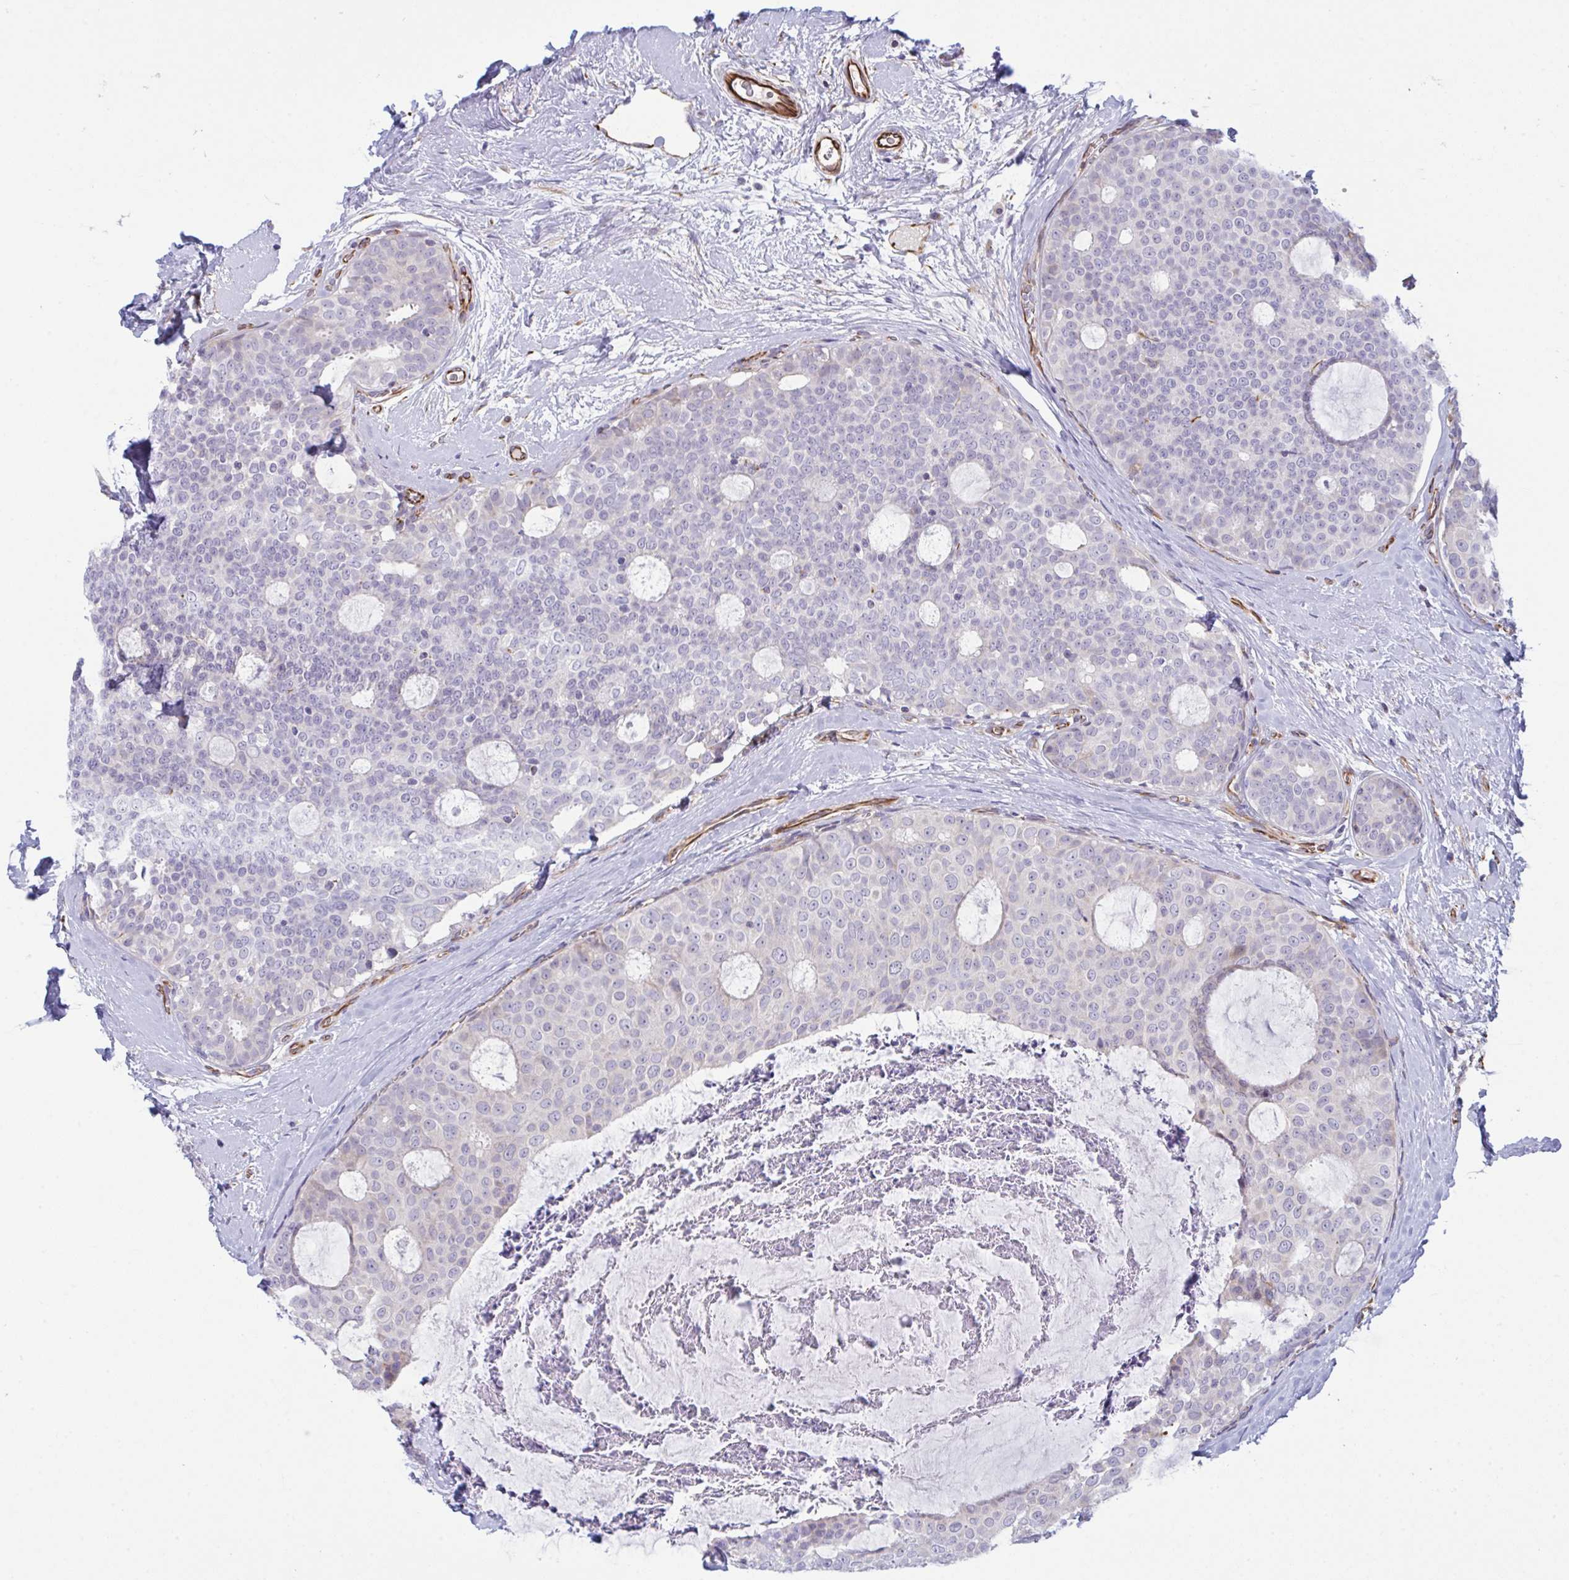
{"staining": {"intensity": "negative", "quantity": "none", "location": "none"}, "tissue": "breast cancer", "cell_type": "Tumor cells", "image_type": "cancer", "snomed": [{"axis": "morphology", "description": "Duct carcinoma"}, {"axis": "topography", "description": "Breast"}], "caption": "Tumor cells show no significant expression in intraductal carcinoma (breast).", "gene": "DCBLD1", "patient": {"sex": "female", "age": 45}}